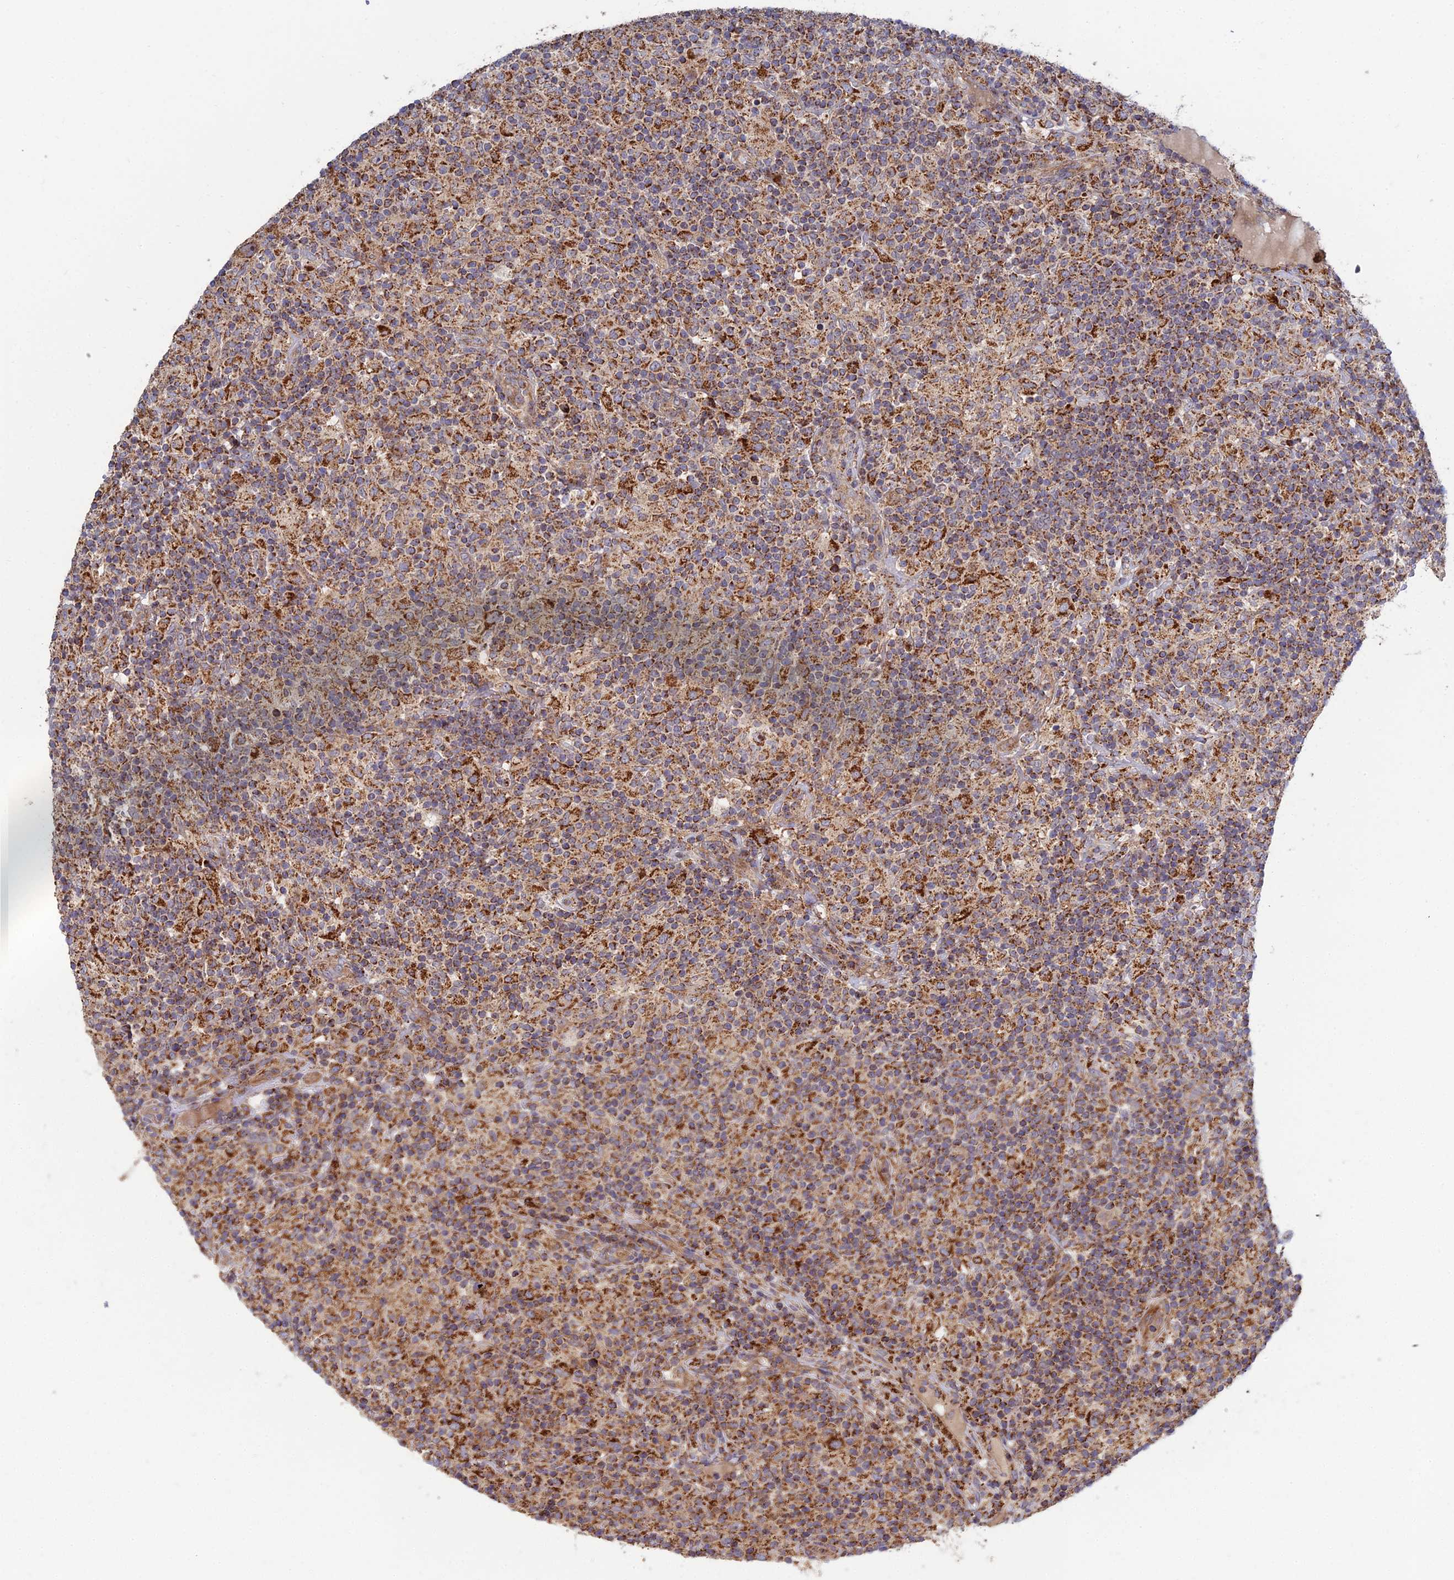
{"staining": {"intensity": "strong", "quantity": ">75%", "location": "cytoplasmic/membranous"}, "tissue": "lymphoma", "cell_type": "Tumor cells", "image_type": "cancer", "snomed": [{"axis": "morphology", "description": "Hodgkin's disease, NOS"}, {"axis": "topography", "description": "Lymph node"}], "caption": "Hodgkin's disease stained for a protein (brown) demonstrates strong cytoplasmic/membranous positive positivity in approximately >75% of tumor cells.", "gene": "RIC8B", "patient": {"sex": "male", "age": 70}}